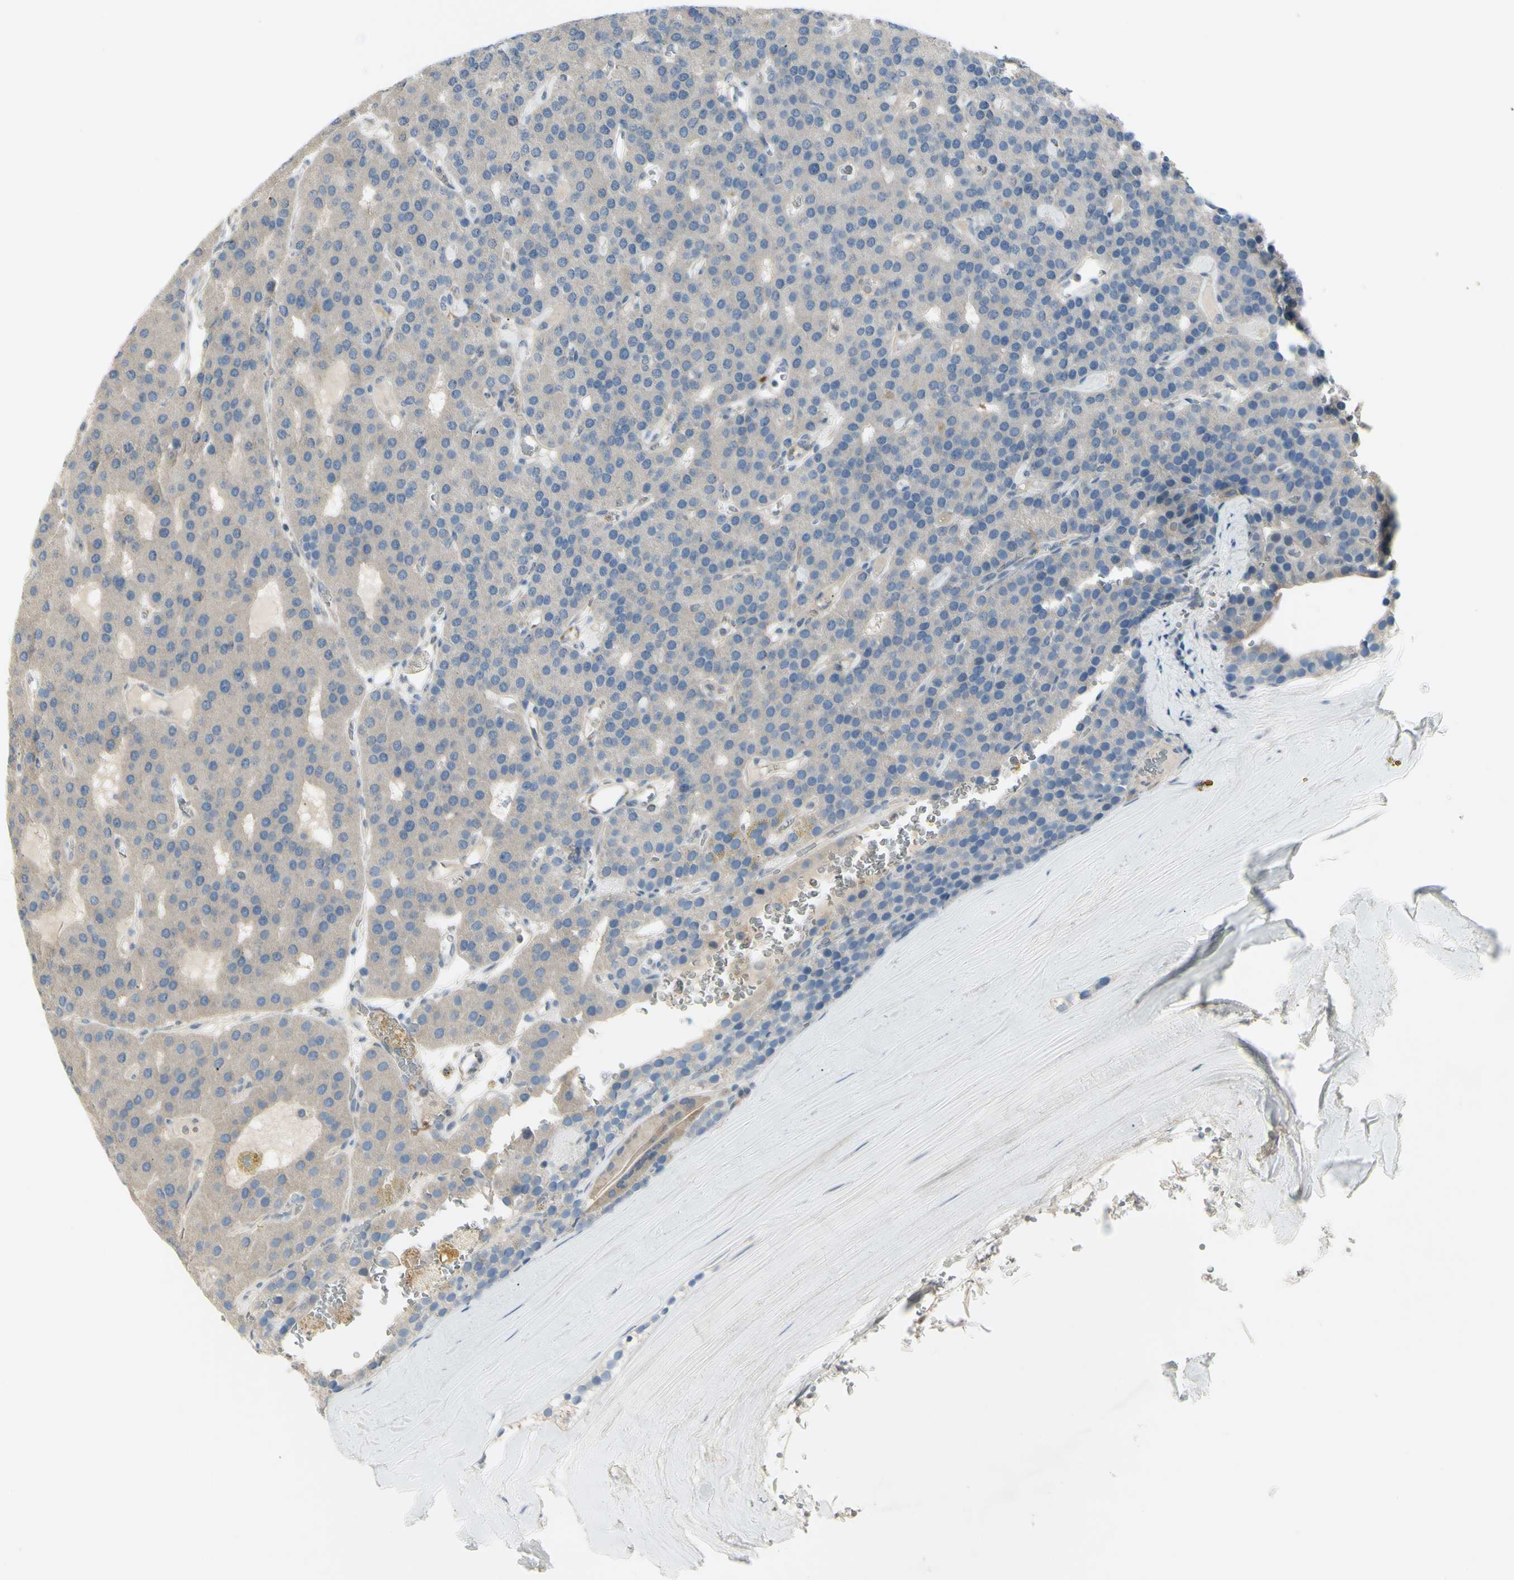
{"staining": {"intensity": "weak", "quantity": "<25%", "location": "cytoplasmic/membranous"}, "tissue": "parathyroid gland", "cell_type": "Glandular cells", "image_type": "normal", "snomed": [{"axis": "morphology", "description": "Normal tissue, NOS"}, {"axis": "morphology", "description": "Adenoma, NOS"}, {"axis": "topography", "description": "Parathyroid gland"}], "caption": "High magnification brightfield microscopy of benign parathyroid gland stained with DAB (brown) and counterstained with hematoxylin (blue): glandular cells show no significant staining.", "gene": "CCNB2", "patient": {"sex": "female", "age": 86}}